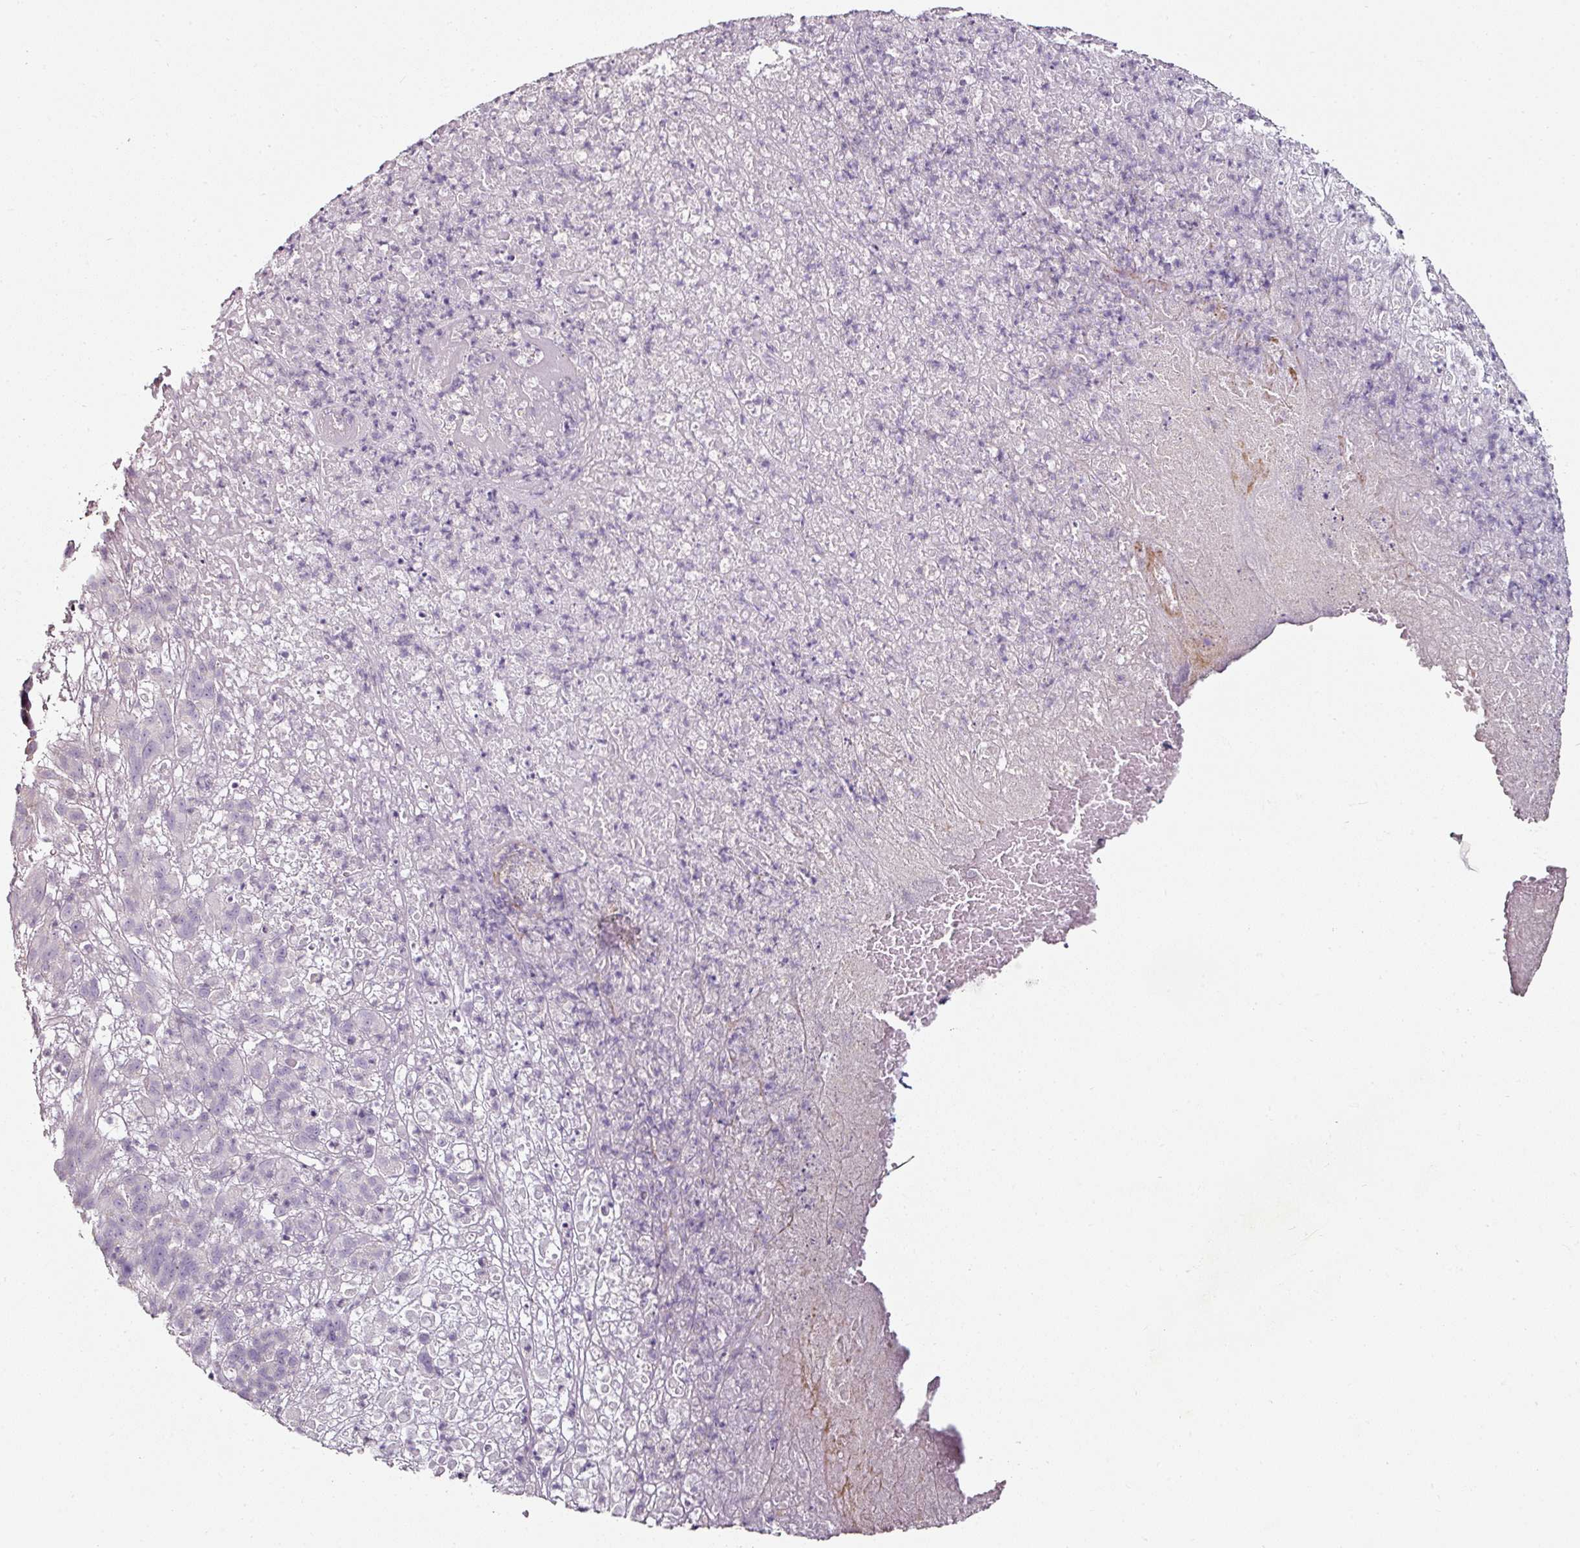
{"staining": {"intensity": "negative", "quantity": "none", "location": "none"}, "tissue": "melanoma", "cell_type": "Tumor cells", "image_type": "cancer", "snomed": [{"axis": "morphology", "description": "Malignant melanoma, NOS"}, {"axis": "topography", "description": "Skin"}], "caption": "This is a histopathology image of immunohistochemistry staining of melanoma, which shows no positivity in tumor cells.", "gene": "CAP2", "patient": {"sex": "male", "age": 49}}